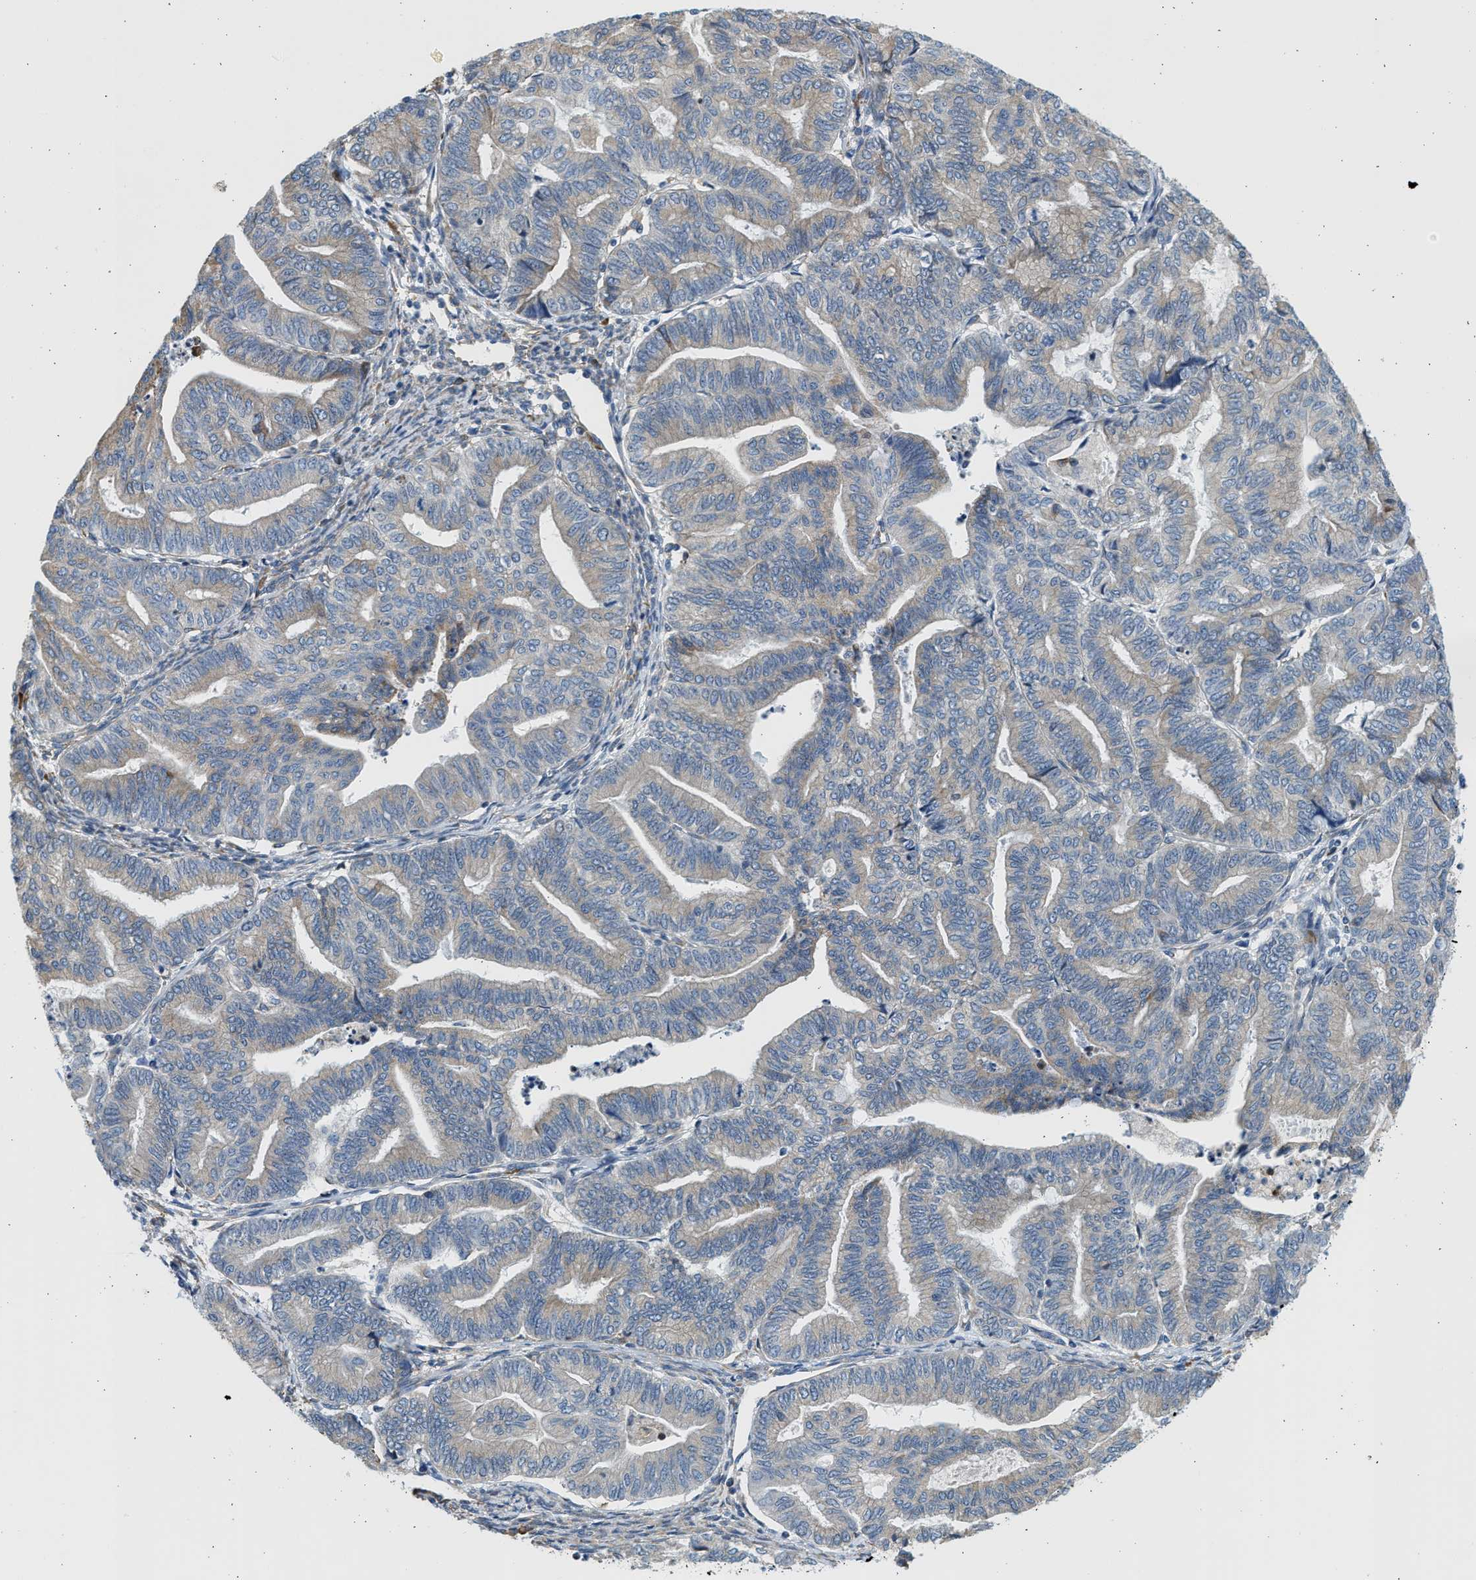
{"staining": {"intensity": "weak", "quantity": "25%-75%", "location": "cytoplasmic/membranous"}, "tissue": "endometrial cancer", "cell_type": "Tumor cells", "image_type": "cancer", "snomed": [{"axis": "morphology", "description": "Adenocarcinoma, NOS"}, {"axis": "topography", "description": "Endometrium"}], "caption": "Immunohistochemistry photomicrograph of human endometrial adenocarcinoma stained for a protein (brown), which exhibits low levels of weak cytoplasmic/membranous positivity in about 25%-75% of tumor cells.", "gene": "CNTN6", "patient": {"sex": "female", "age": 79}}